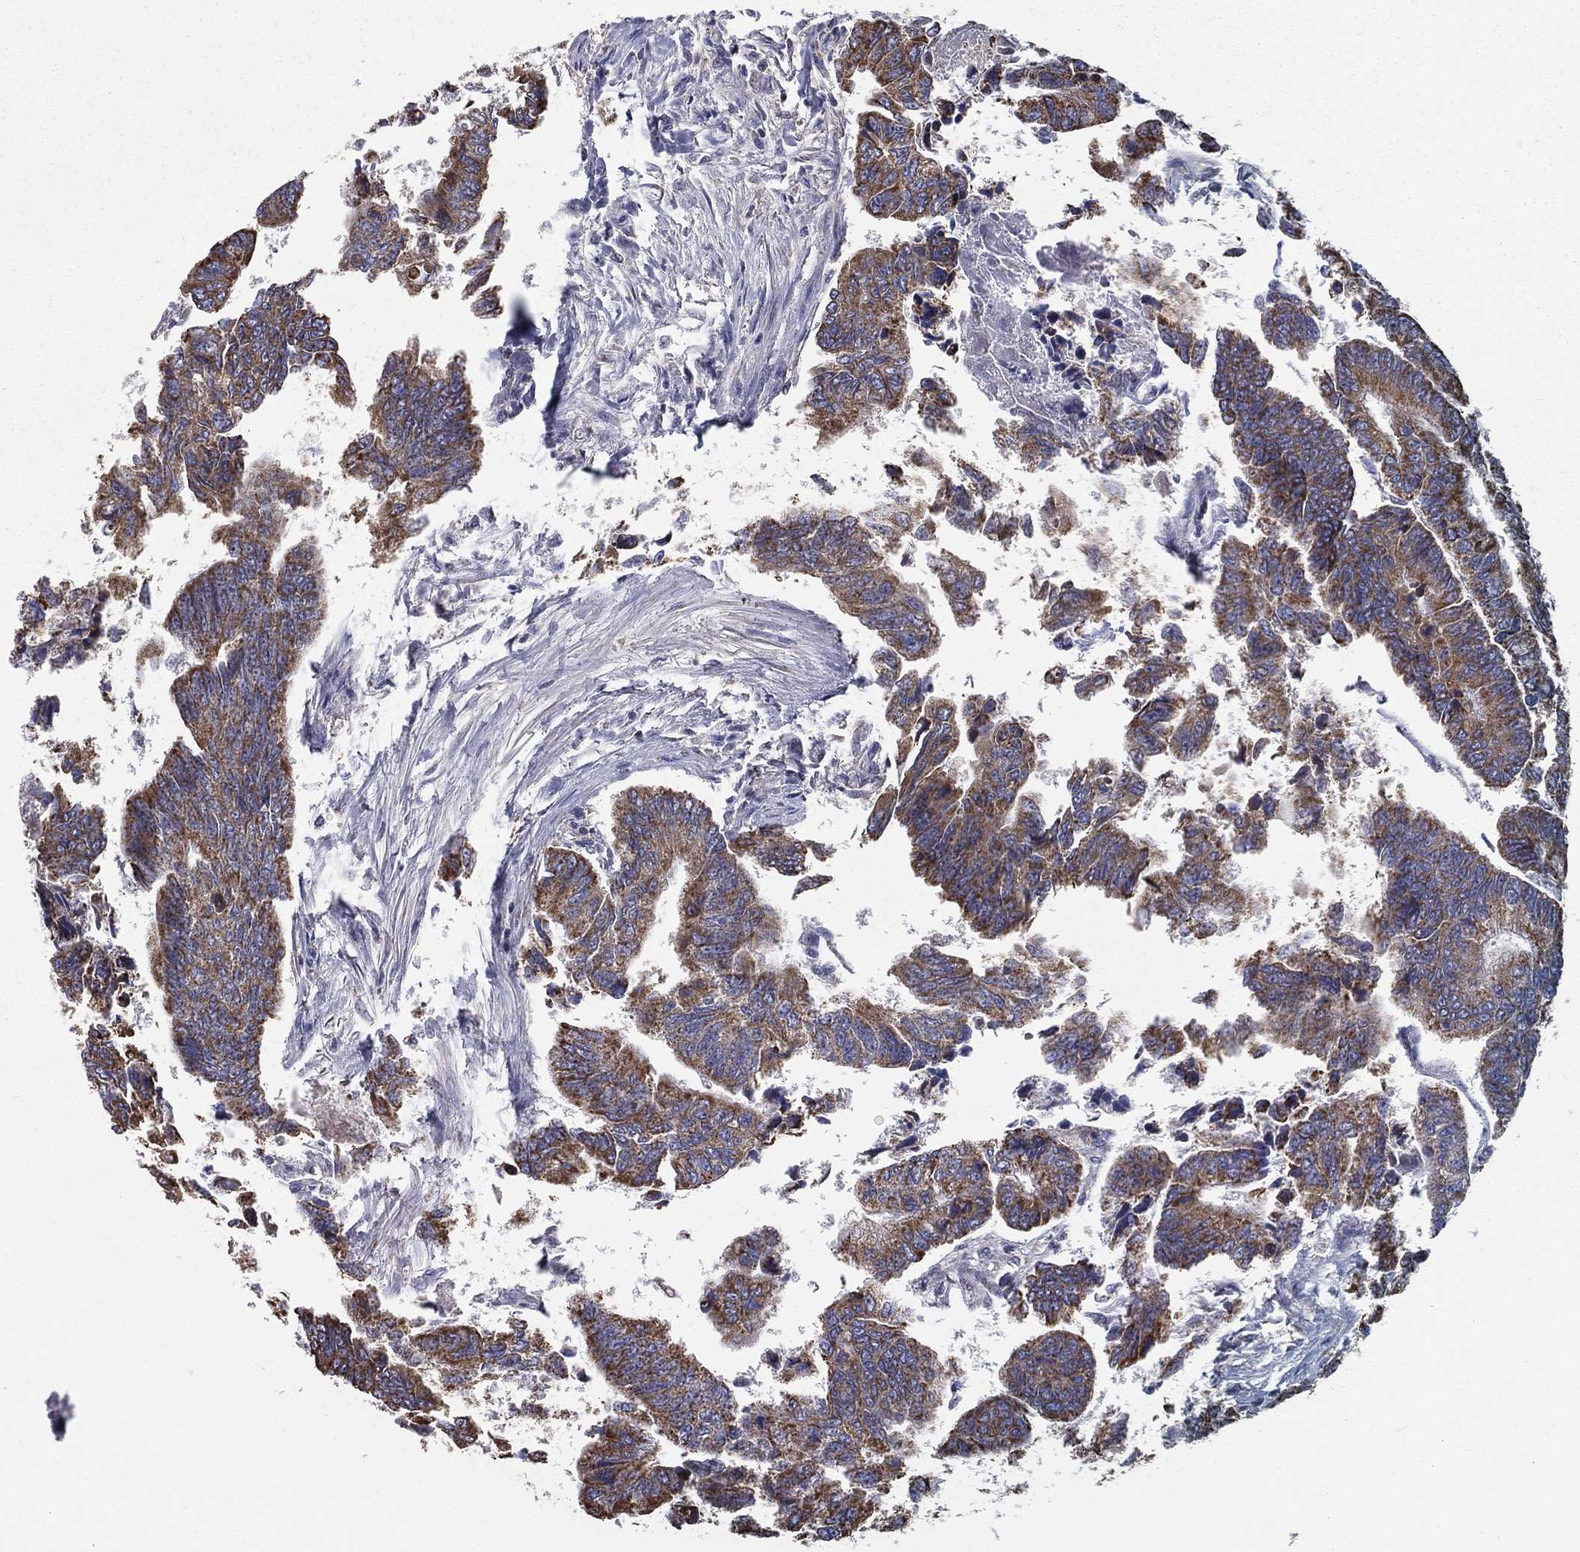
{"staining": {"intensity": "moderate", "quantity": "25%-75%", "location": "cytoplasmic/membranous"}, "tissue": "colorectal cancer", "cell_type": "Tumor cells", "image_type": "cancer", "snomed": [{"axis": "morphology", "description": "Adenocarcinoma, NOS"}, {"axis": "topography", "description": "Colon"}], "caption": "A brown stain labels moderate cytoplasmic/membranous expression of a protein in human colorectal cancer (adenocarcinoma) tumor cells.", "gene": "RIGI", "patient": {"sex": "female", "age": 65}}